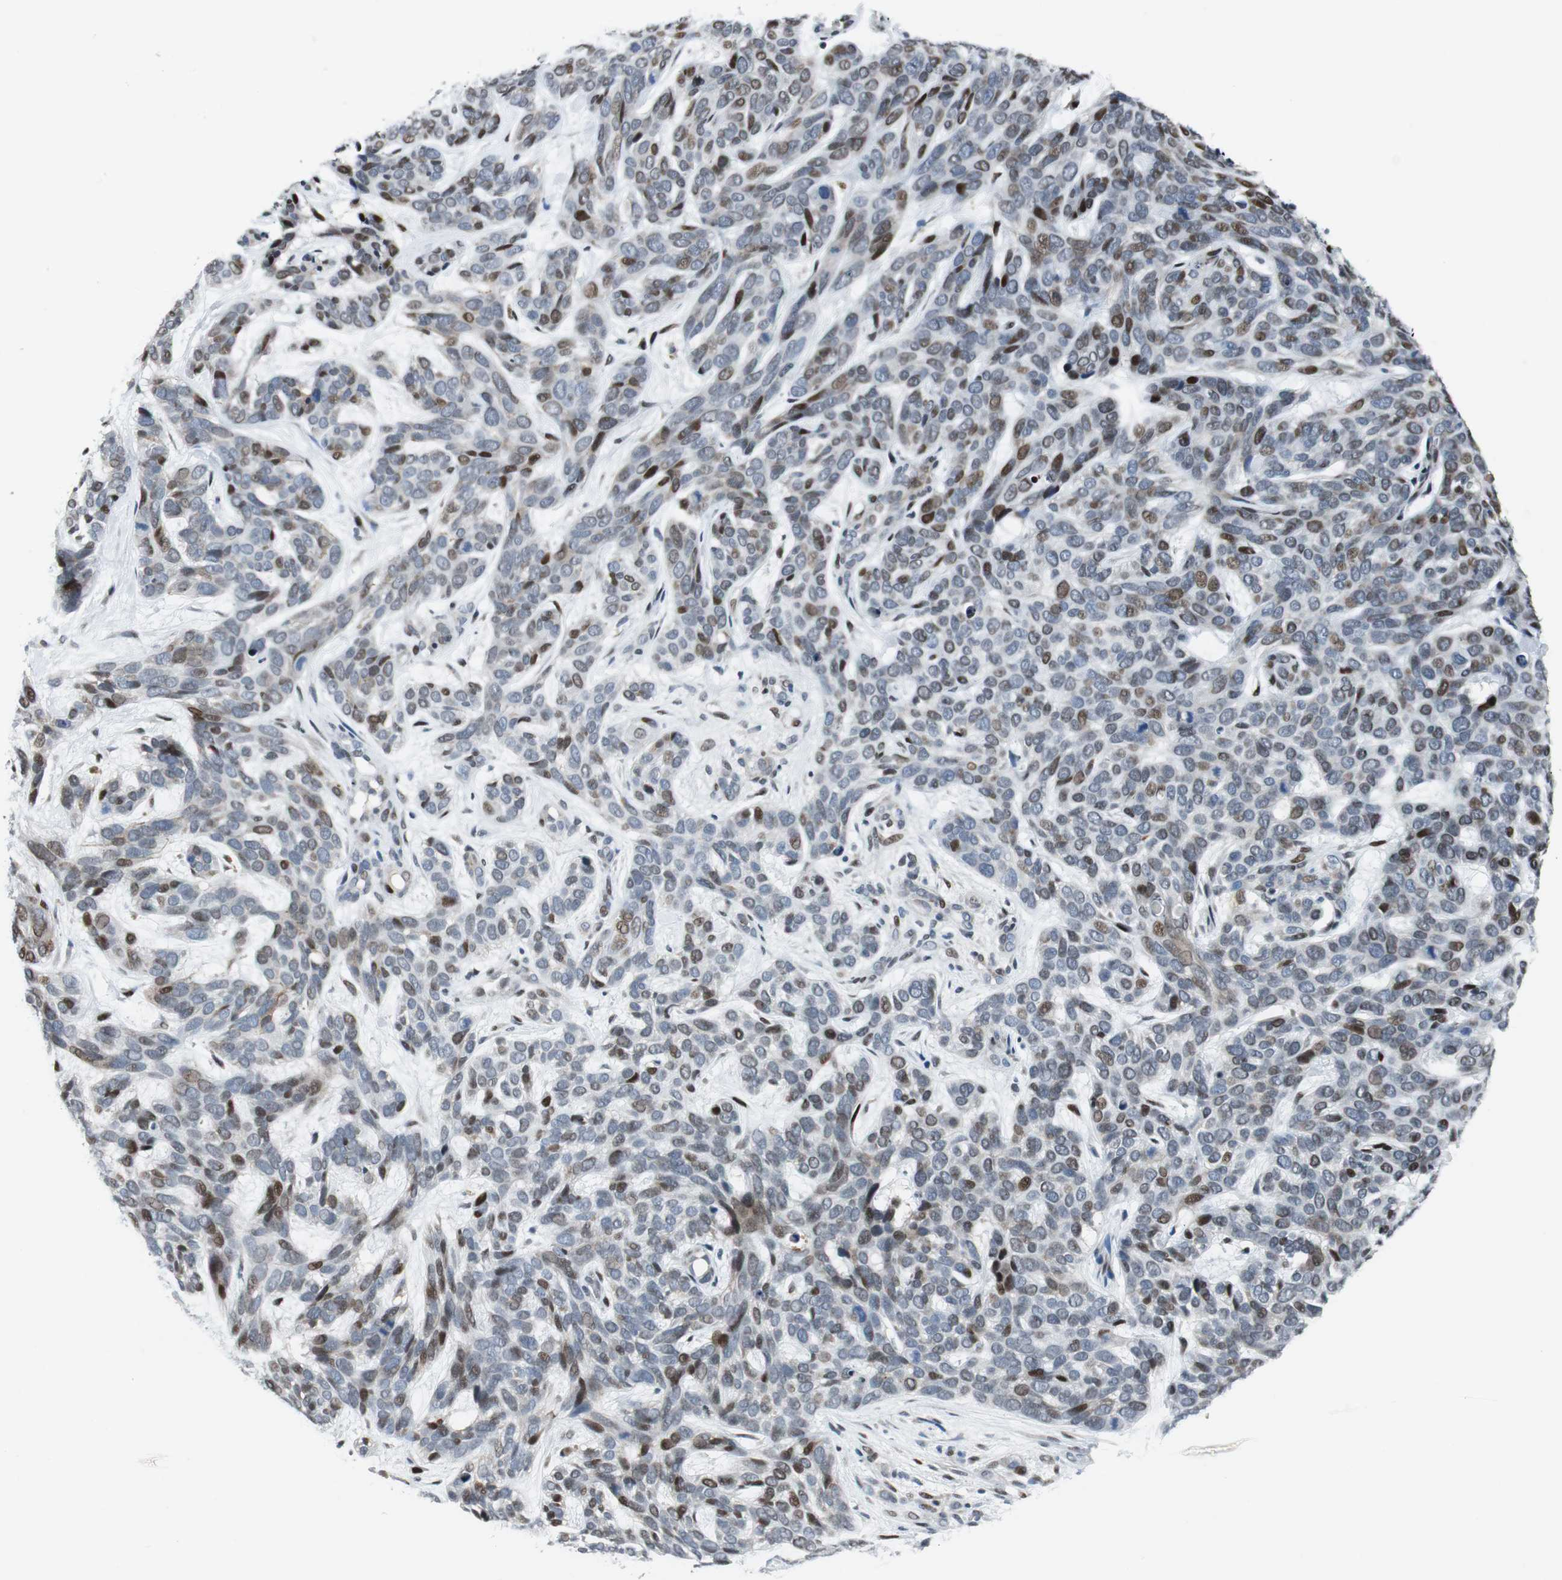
{"staining": {"intensity": "moderate", "quantity": "25%-75%", "location": "nuclear"}, "tissue": "skin cancer", "cell_type": "Tumor cells", "image_type": "cancer", "snomed": [{"axis": "morphology", "description": "Basal cell carcinoma"}, {"axis": "topography", "description": "Skin"}], "caption": "This is a photomicrograph of immunohistochemistry (IHC) staining of skin basal cell carcinoma, which shows moderate expression in the nuclear of tumor cells.", "gene": "AJUBA", "patient": {"sex": "male", "age": 87}}